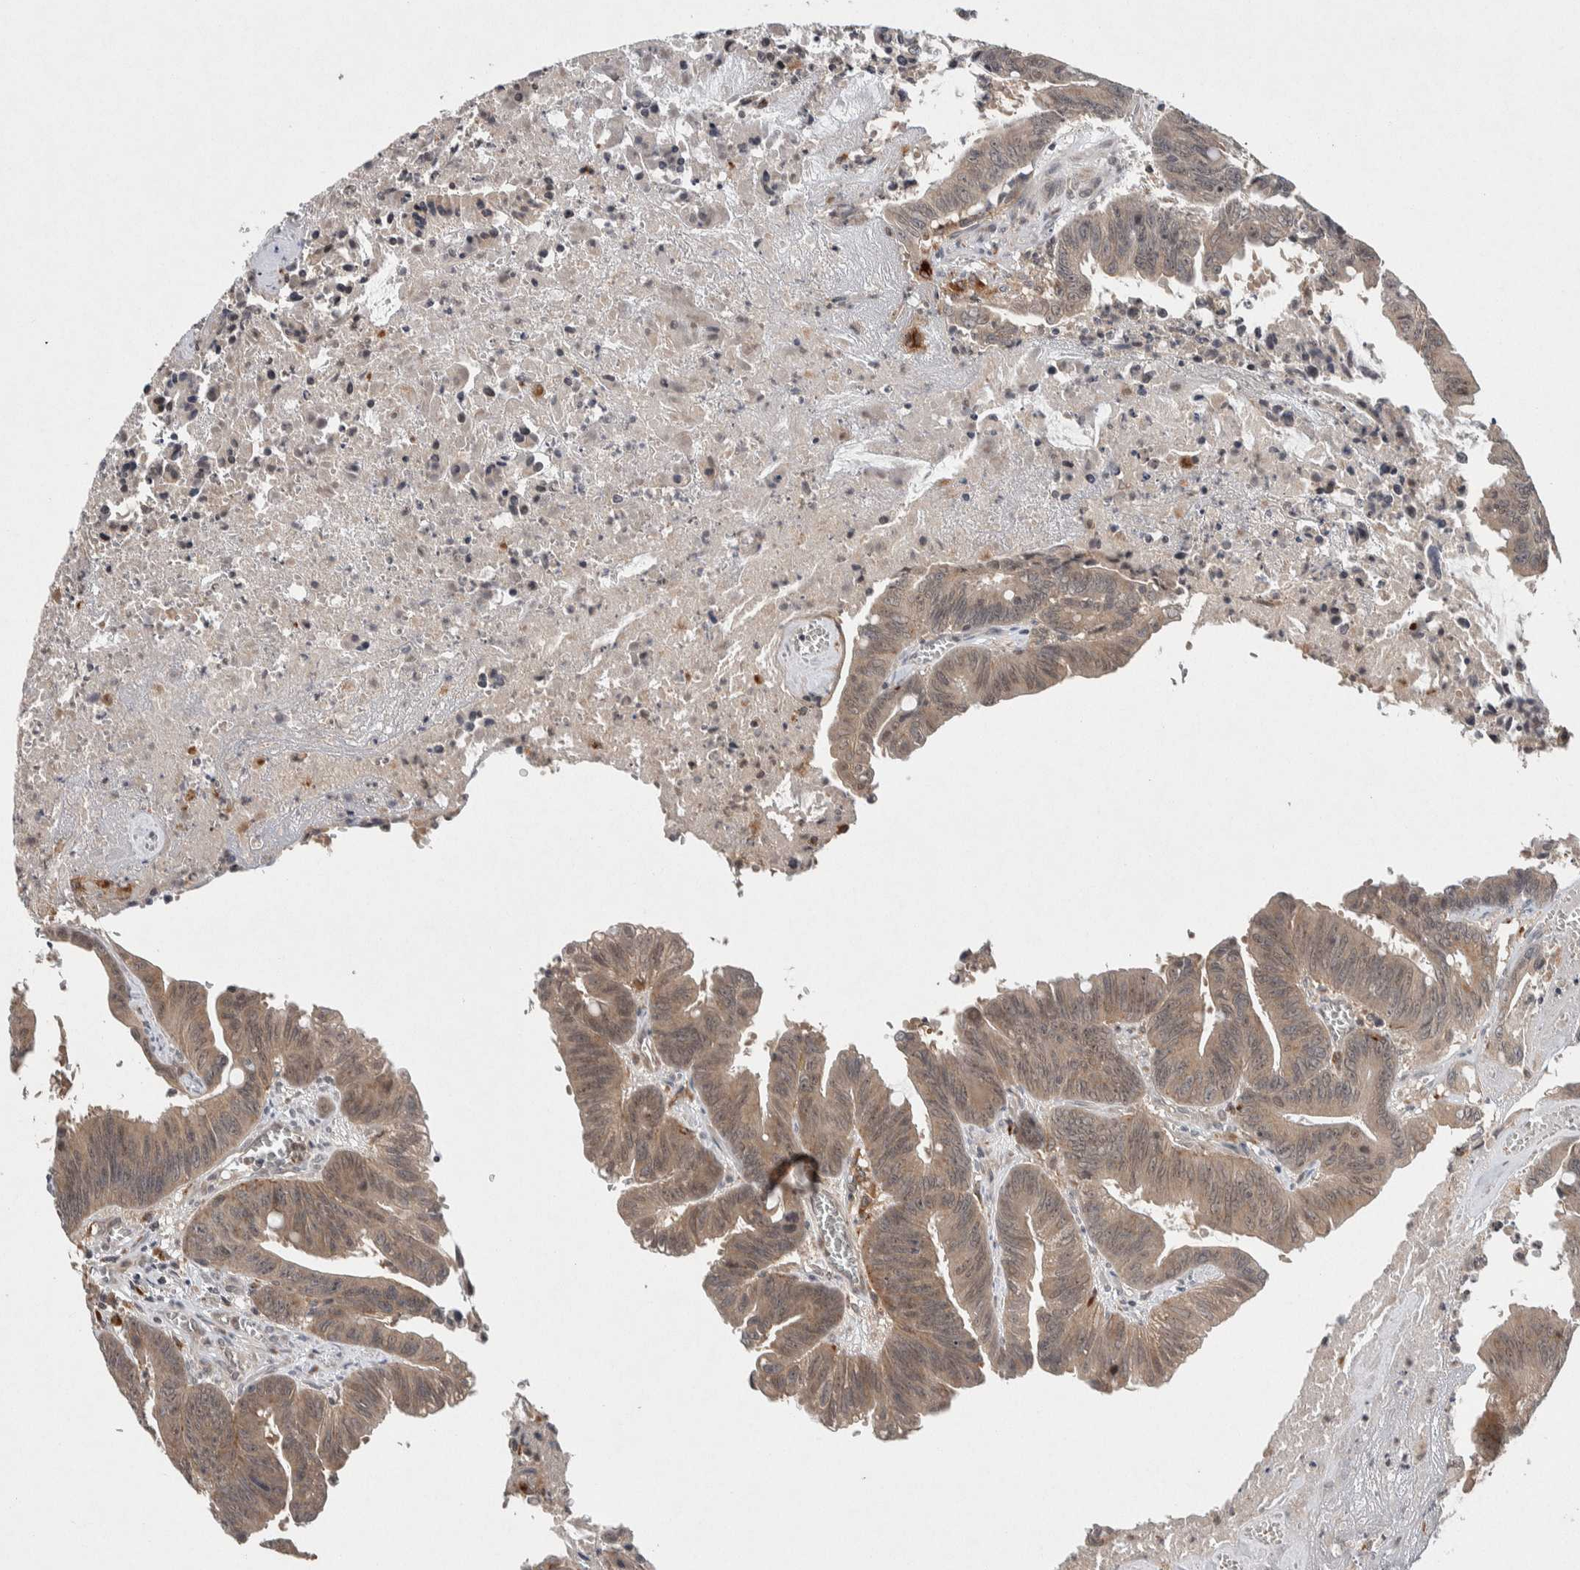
{"staining": {"intensity": "weak", "quantity": ">75%", "location": "cytoplasmic/membranous"}, "tissue": "colorectal cancer", "cell_type": "Tumor cells", "image_type": "cancer", "snomed": [{"axis": "morphology", "description": "Adenocarcinoma, NOS"}, {"axis": "topography", "description": "Colon"}], "caption": "Immunohistochemical staining of colorectal cancer (adenocarcinoma) reveals low levels of weak cytoplasmic/membranous protein expression in about >75% of tumor cells.", "gene": "KCNK1", "patient": {"sex": "male", "age": 45}}